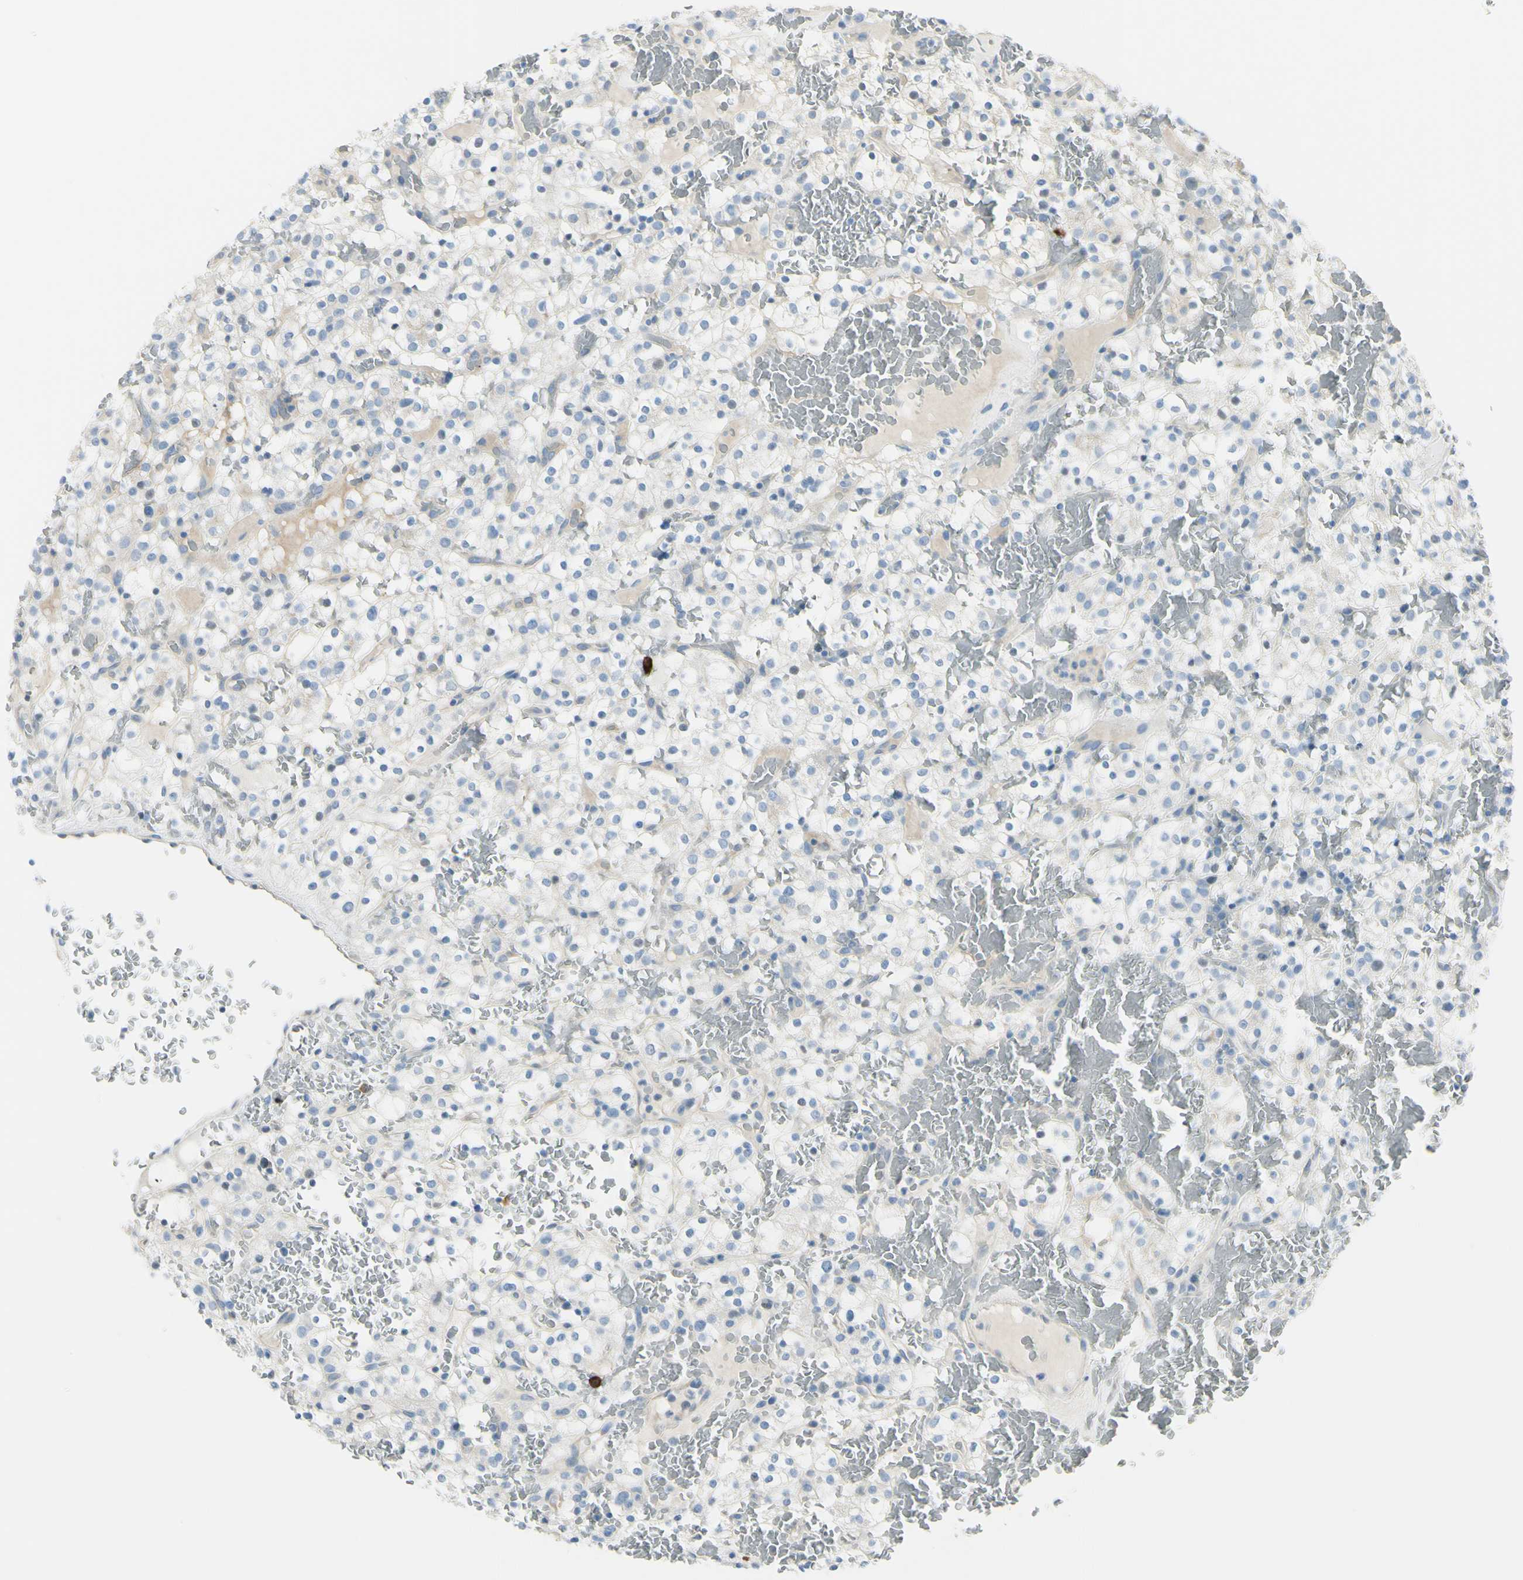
{"staining": {"intensity": "negative", "quantity": "none", "location": "none"}, "tissue": "renal cancer", "cell_type": "Tumor cells", "image_type": "cancer", "snomed": [{"axis": "morphology", "description": "Normal tissue, NOS"}, {"axis": "morphology", "description": "Adenocarcinoma, NOS"}, {"axis": "topography", "description": "Kidney"}], "caption": "IHC of human adenocarcinoma (renal) shows no positivity in tumor cells.", "gene": "DLG4", "patient": {"sex": "female", "age": 72}}